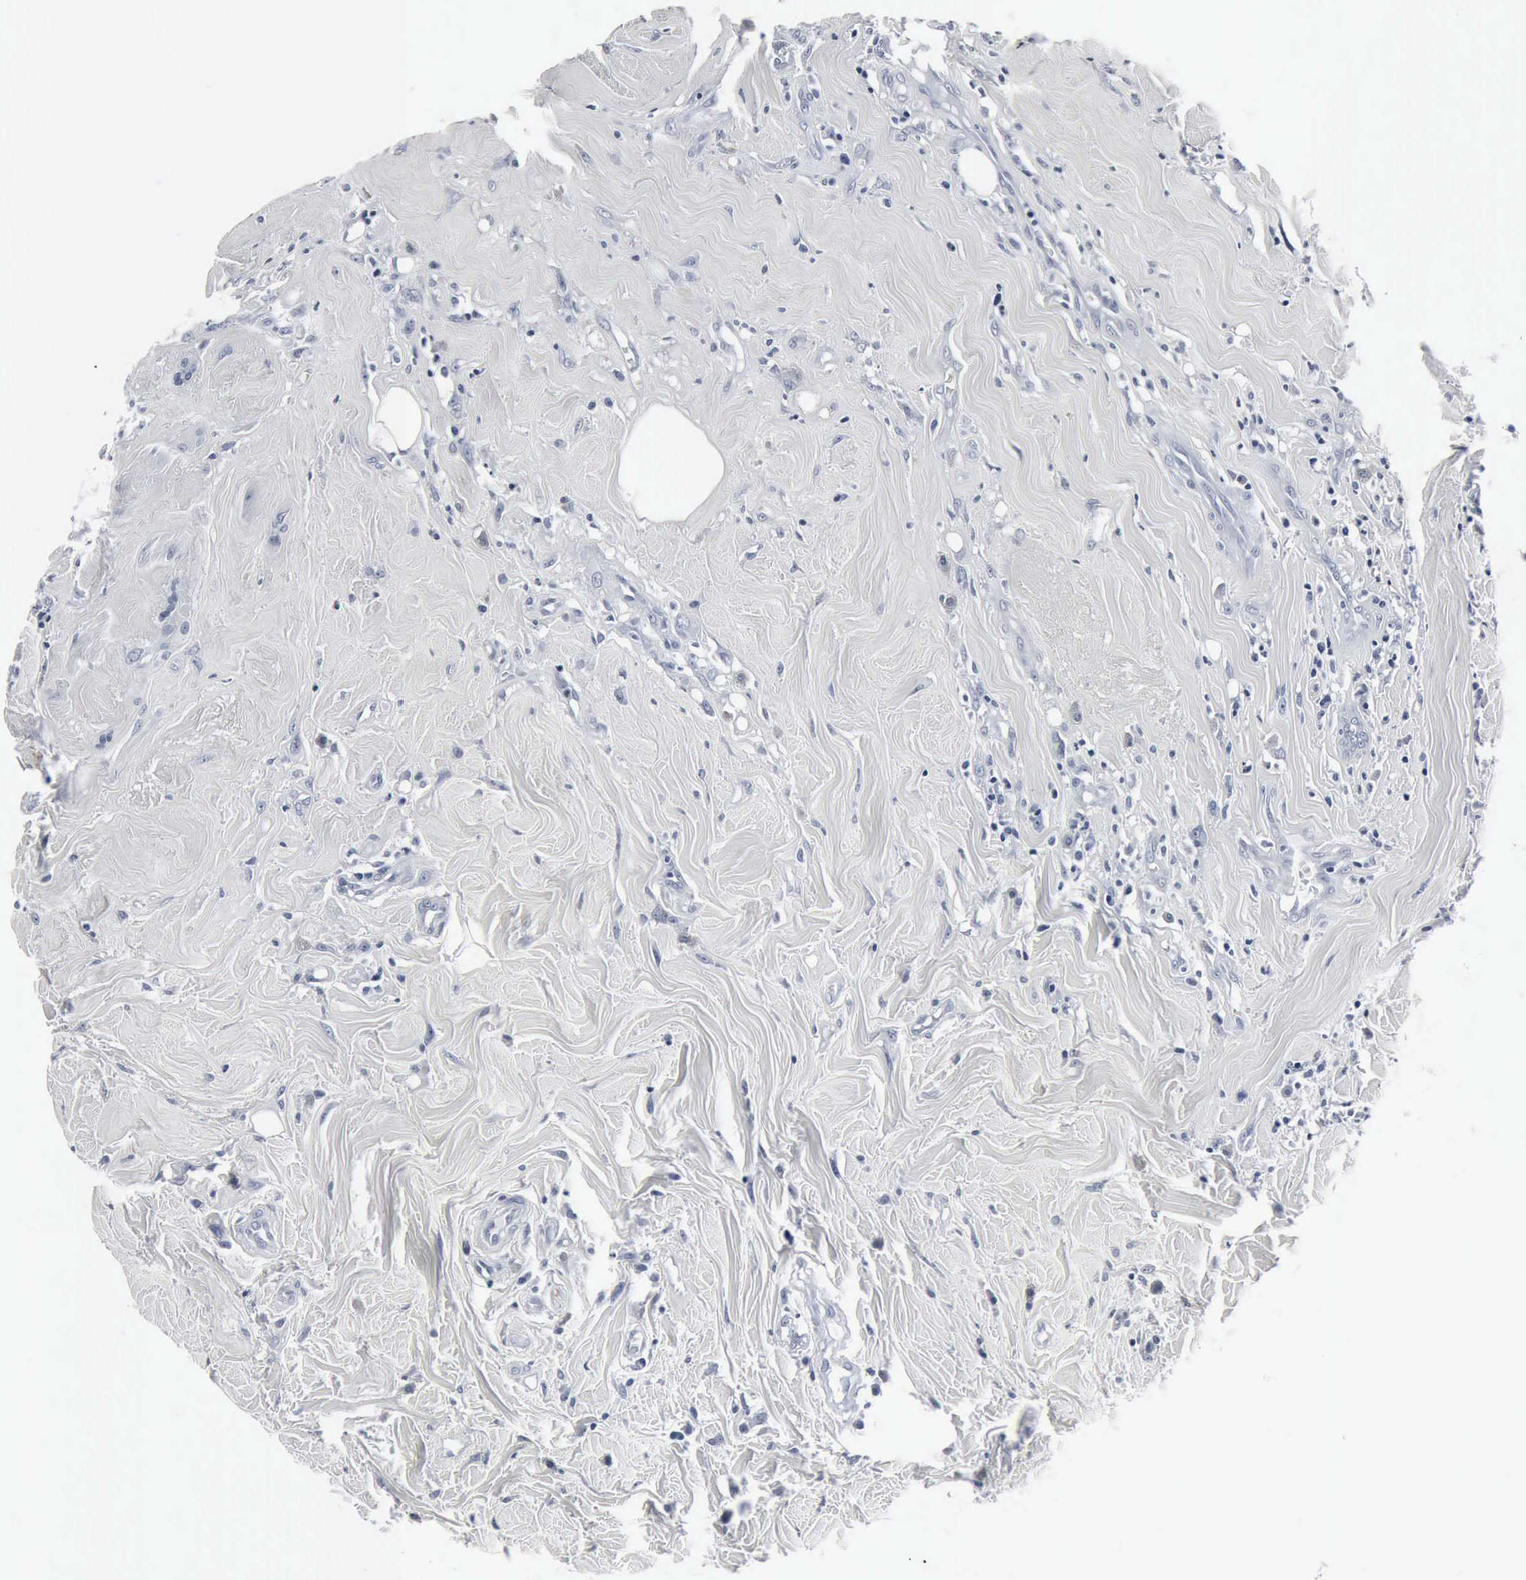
{"staining": {"intensity": "negative", "quantity": "none", "location": "none"}, "tissue": "head and neck cancer", "cell_type": "Tumor cells", "image_type": "cancer", "snomed": [{"axis": "morphology", "description": "Squamous cell carcinoma, NOS"}, {"axis": "topography", "description": "Oral tissue"}, {"axis": "topography", "description": "Head-Neck"}], "caption": "High power microscopy photomicrograph of an immunohistochemistry (IHC) micrograph of head and neck cancer, revealing no significant expression in tumor cells.", "gene": "SNAP25", "patient": {"sex": "female", "age": 82}}